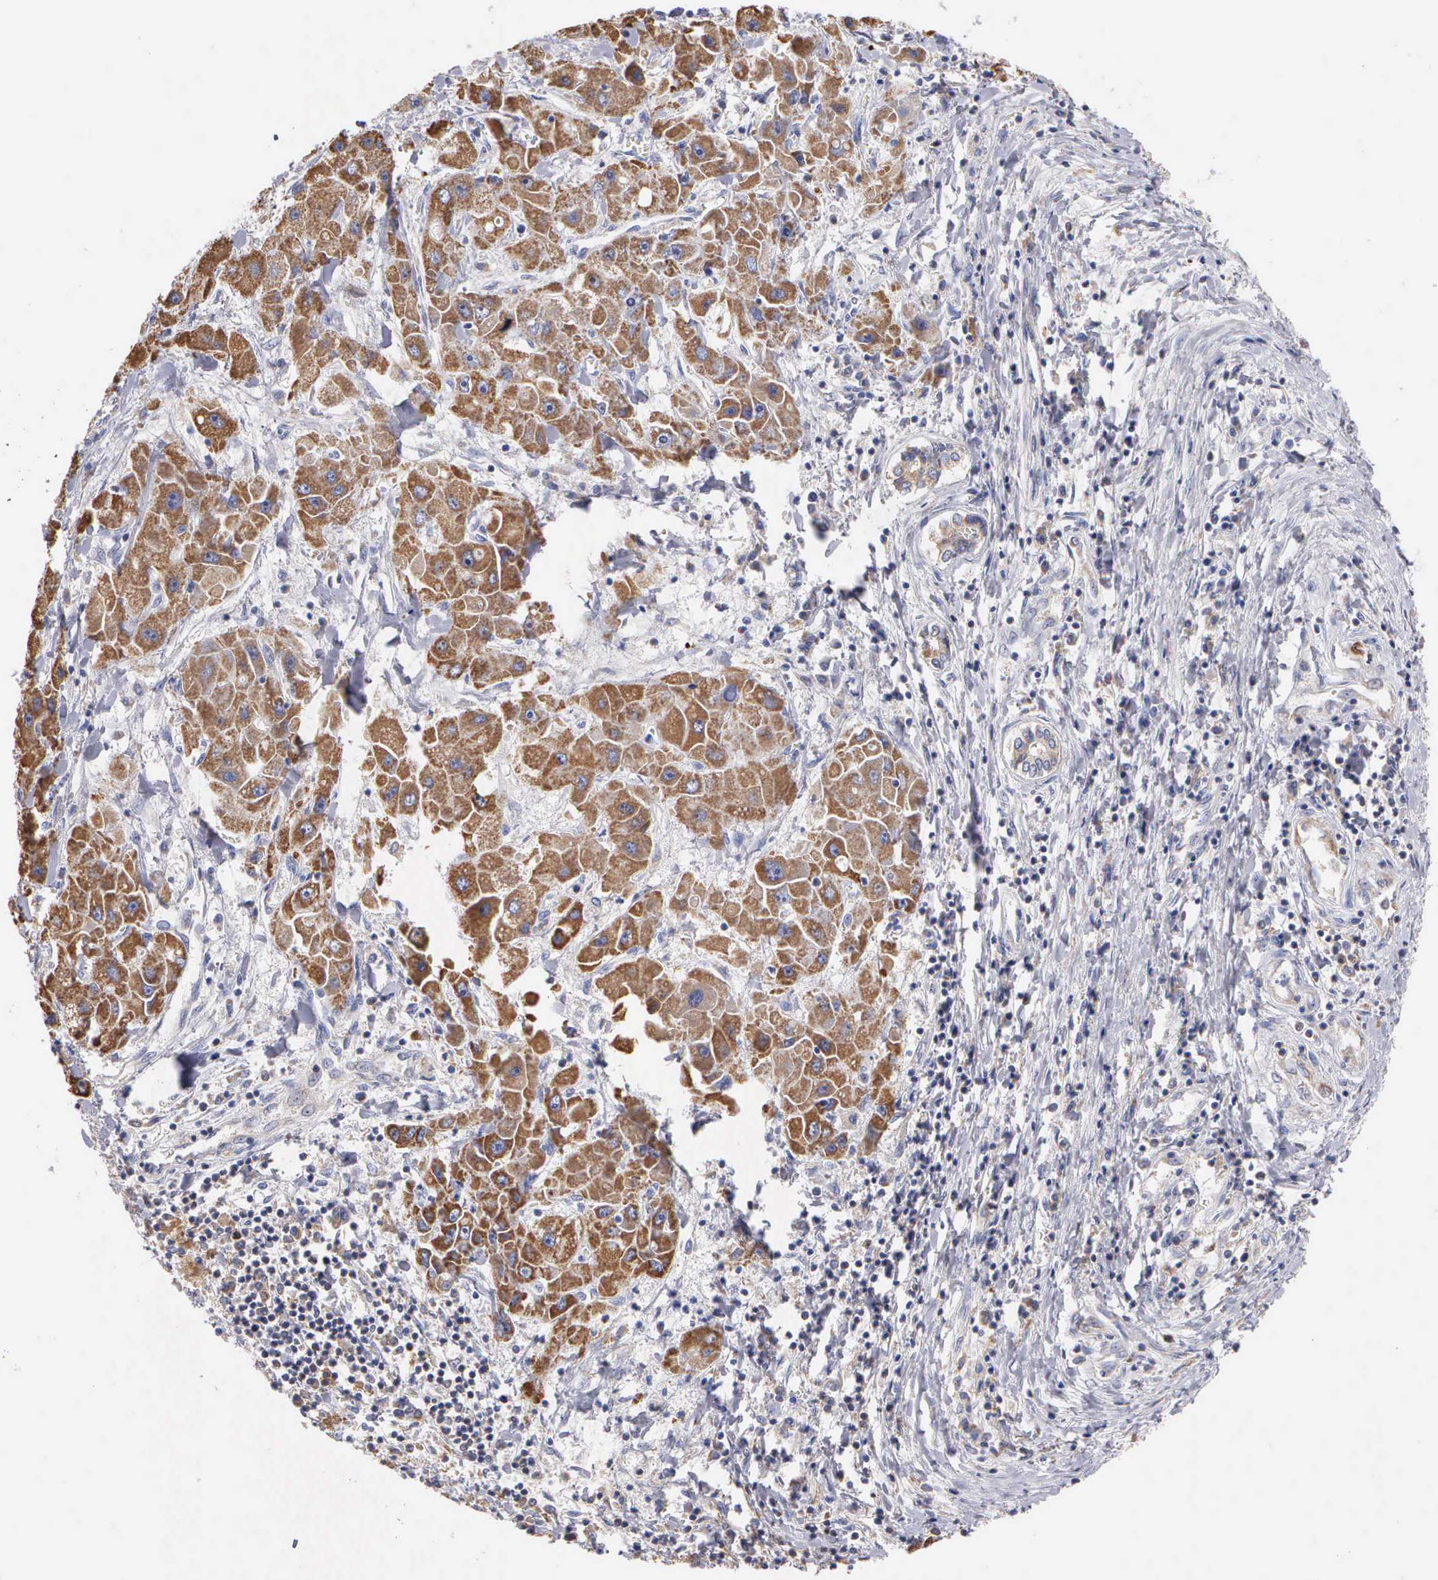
{"staining": {"intensity": "strong", "quantity": ">75%", "location": "cytoplasmic/membranous"}, "tissue": "liver cancer", "cell_type": "Tumor cells", "image_type": "cancer", "snomed": [{"axis": "morphology", "description": "Carcinoma, Hepatocellular, NOS"}, {"axis": "topography", "description": "Liver"}], "caption": "Liver cancer stained with a protein marker shows strong staining in tumor cells.", "gene": "PTGS2", "patient": {"sex": "male", "age": 24}}